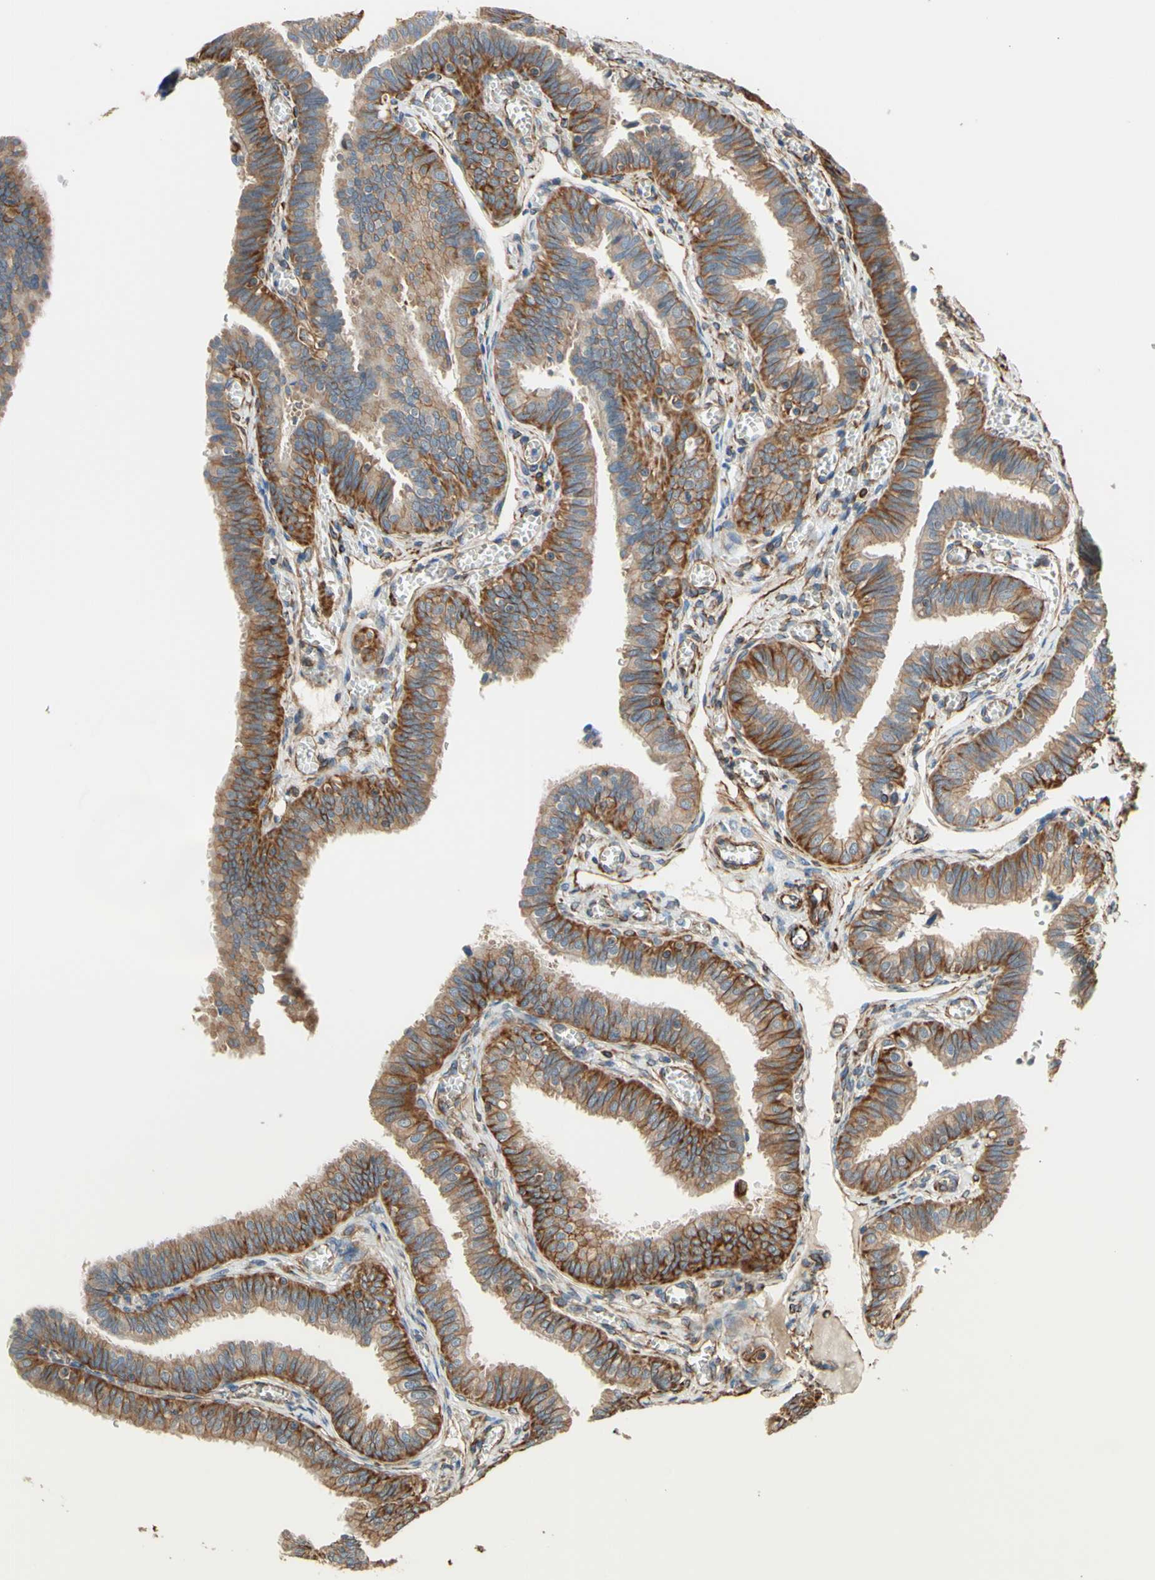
{"staining": {"intensity": "moderate", "quantity": ">75%", "location": "cytoplasmic/membranous"}, "tissue": "fallopian tube", "cell_type": "Glandular cells", "image_type": "normal", "snomed": [{"axis": "morphology", "description": "Normal tissue, NOS"}, {"axis": "topography", "description": "Fallopian tube"}], "caption": "A photomicrograph of fallopian tube stained for a protein demonstrates moderate cytoplasmic/membranous brown staining in glandular cells. (DAB IHC with brightfield microscopy, high magnification).", "gene": "TRAF2", "patient": {"sex": "female", "age": 46}}